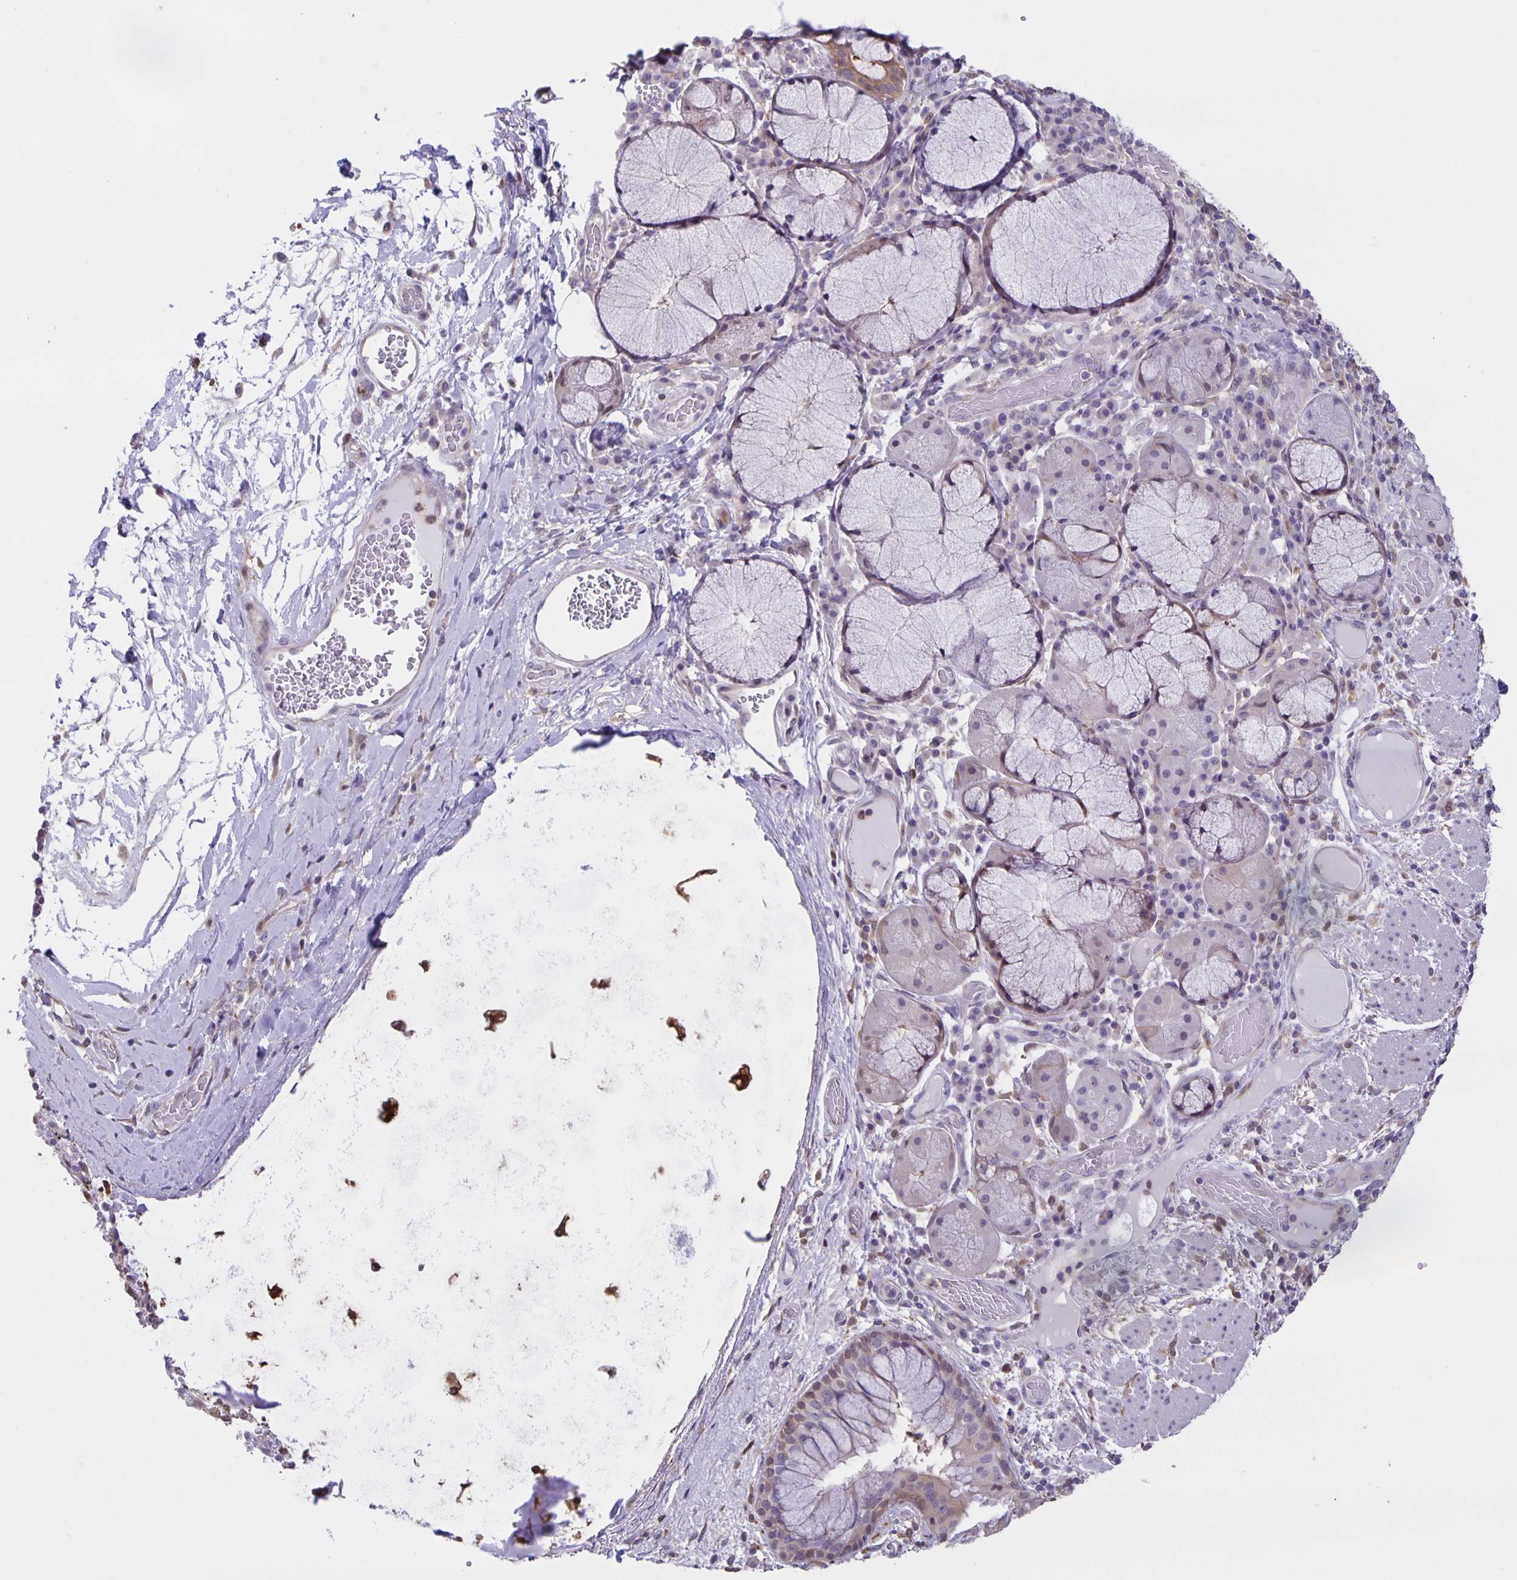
{"staining": {"intensity": "weak", "quantity": "<25%", "location": "cytoplasmic/membranous"}, "tissue": "bronchus", "cell_type": "Respiratory epithelial cells", "image_type": "normal", "snomed": [{"axis": "morphology", "description": "Normal tissue, NOS"}, {"axis": "topography", "description": "Lymph node"}, {"axis": "topography", "description": "Bronchus"}], "caption": "Immunohistochemistry histopathology image of unremarkable bronchus stained for a protein (brown), which exhibits no expression in respiratory epithelial cells.", "gene": "MARCHF6", "patient": {"sex": "male", "age": 56}}